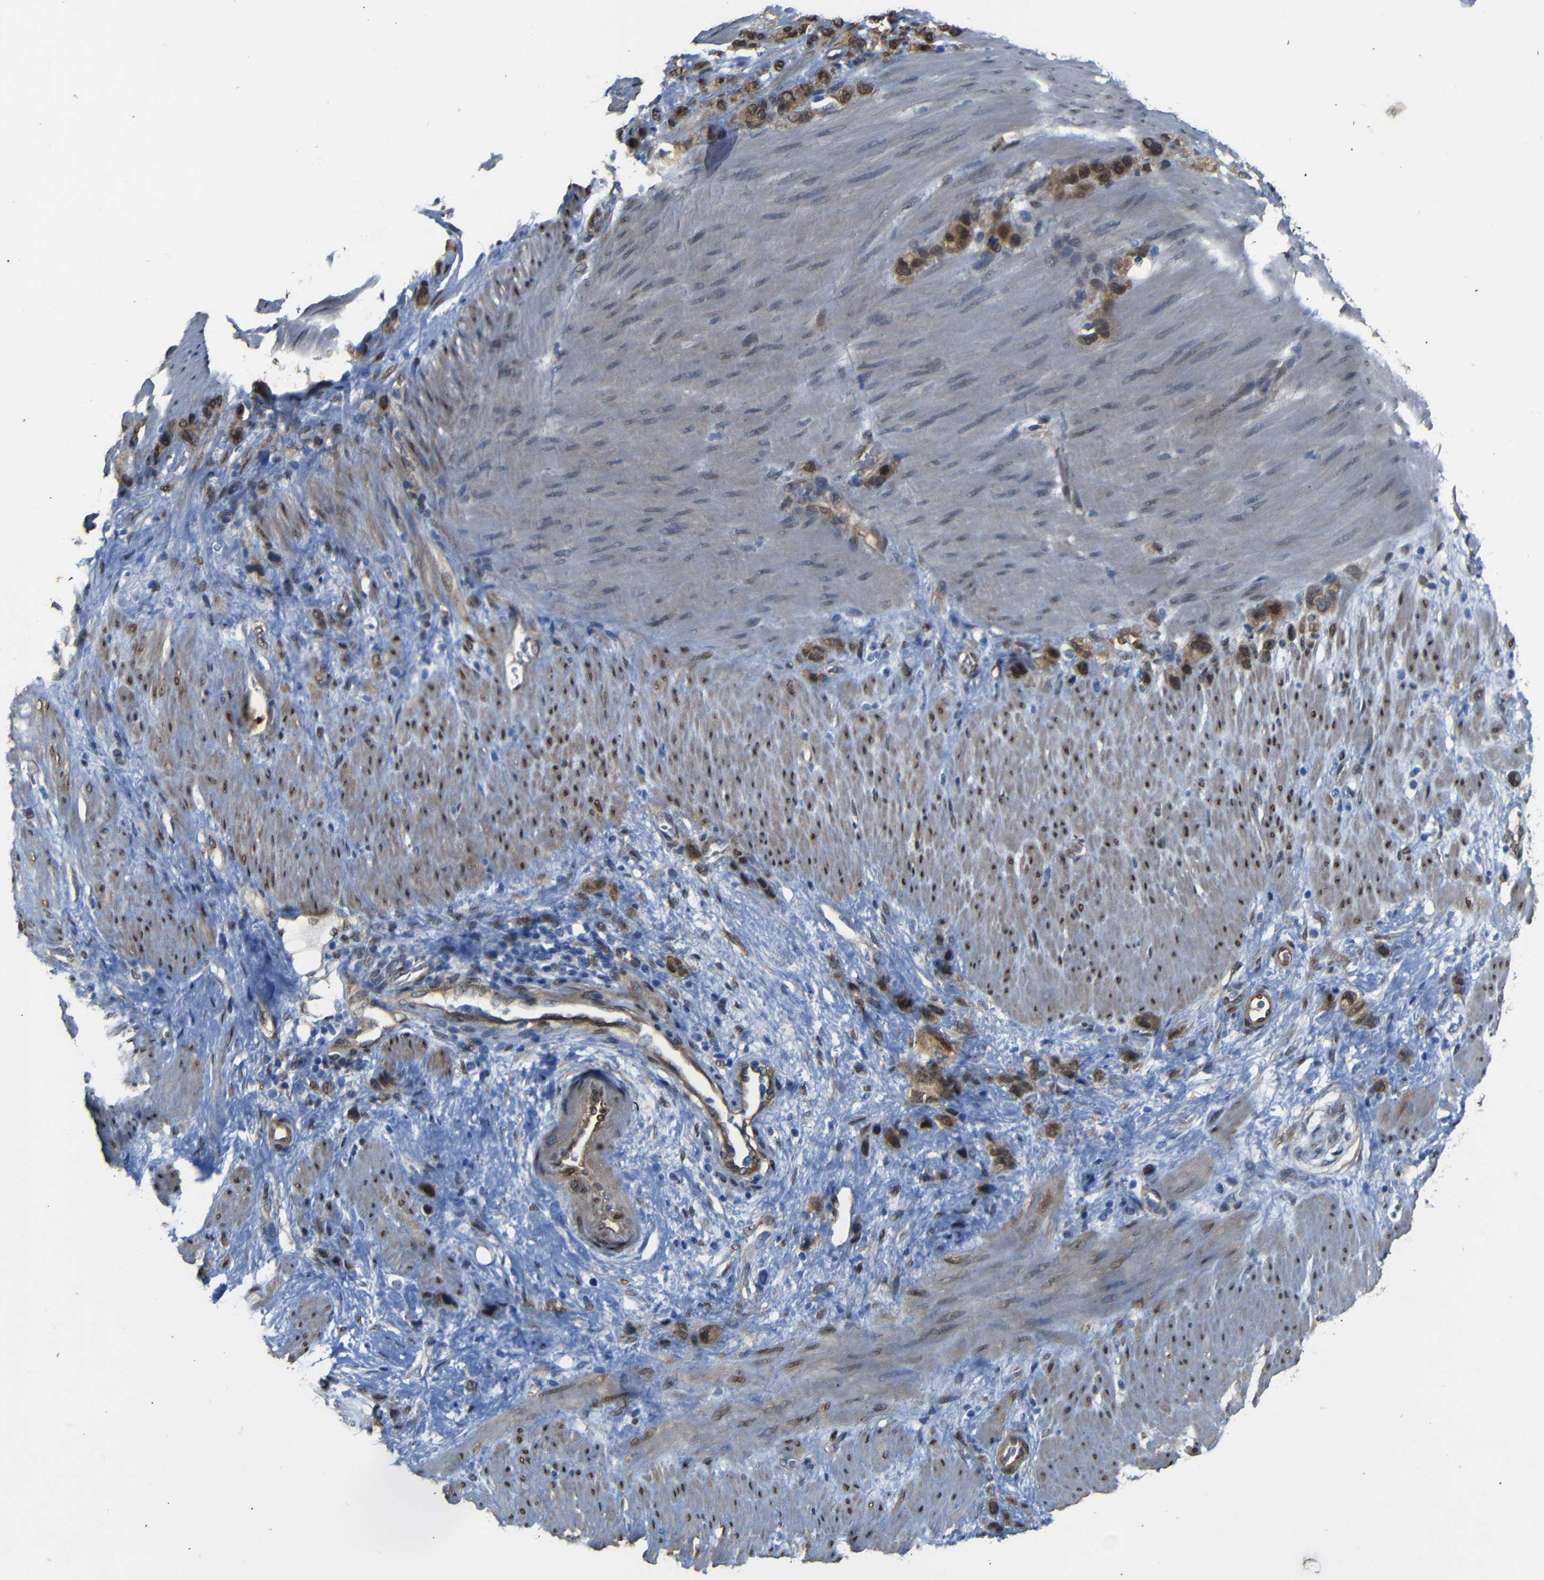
{"staining": {"intensity": "moderate", "quantity": ">75%", "location": "cytoplasmic/membranous,nuclear"}, "tissue": "stomach cancer", "cell_type": "Tumor cells", "image_type": "cancer", "snomed": [{"axis": "morphology", "description": "Adenocarcinoma, NOS"}, {"axis": "morphology", "description": "Adenocarcinoma, High grade"}, {"axis": "topography", "description": "Stomach, upper"}, {"axis": "topography", "description": "Stomach, lower"}], "caption": "The immunohistochemical stain shows moderate cytoplasmic/membranous and nuclear positivity in tumor cells of stomach high-grade adenocarcinoma tissue.", "gene": "YAP1", "patient": {"sex": "female", "age": 65}}